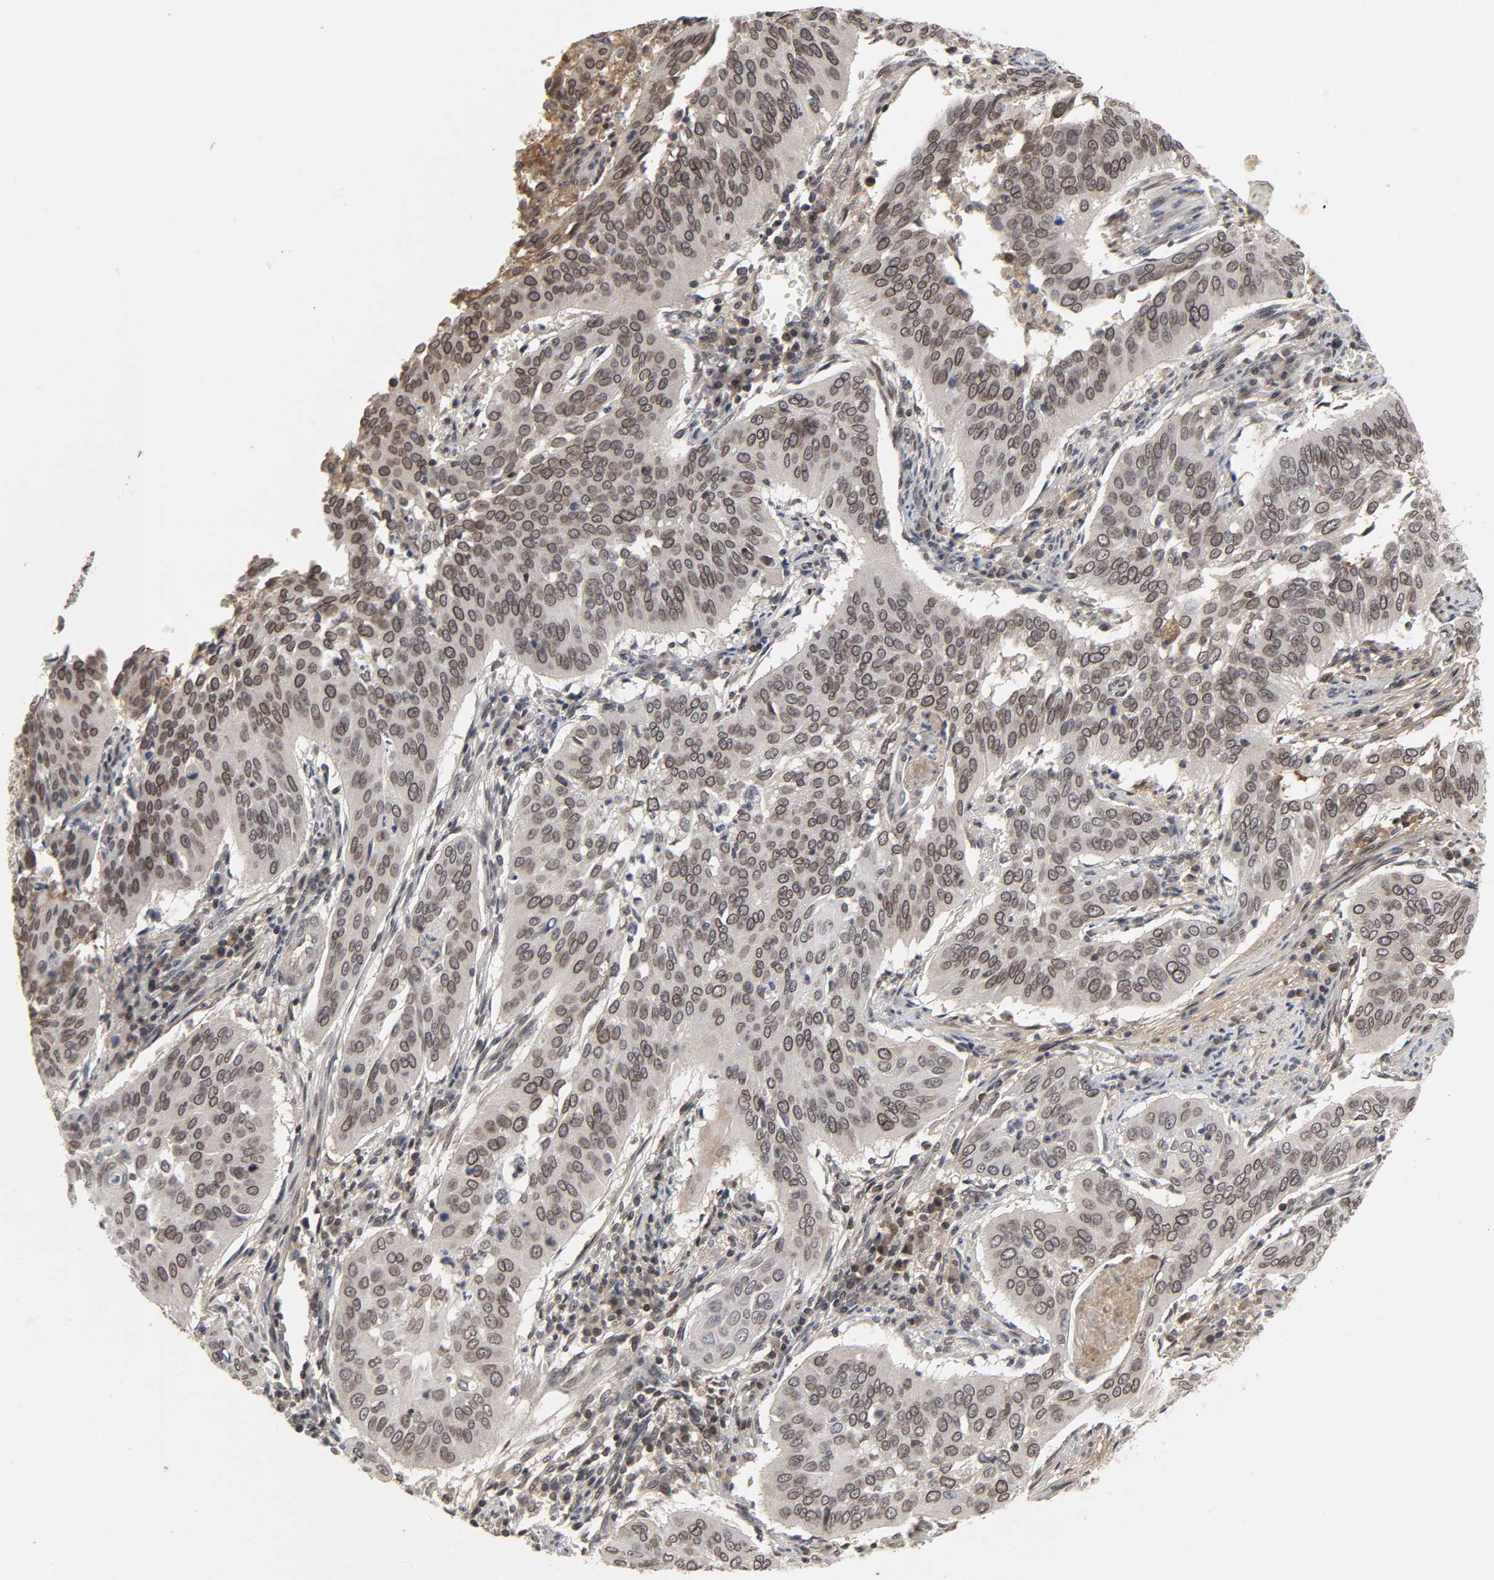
{"staining": {"intensity": "moderate", "quantity": ">75%", "location": "cytoplasmic/membranous,nuclear"}, "tissue": "cervical cancer", "cell_type": "Tumor cells", "image_type": "cancer", "snomed": [{"axis": "morphology", "description": "Squamous cell carcinoma, NOS"}, {"axis": "topography", "description": "Cervix"}], "caption": "DAB (3,3'-diaminobenzidine) immunohistochemical staining of cervical squamous cell carcinoma shows moderate cytoplasmic/membranous and nuclear protein expression in approximately >75% of tumor cells.", "gene": "CPN2", "patient": {"sex": "female", "age": 39}}